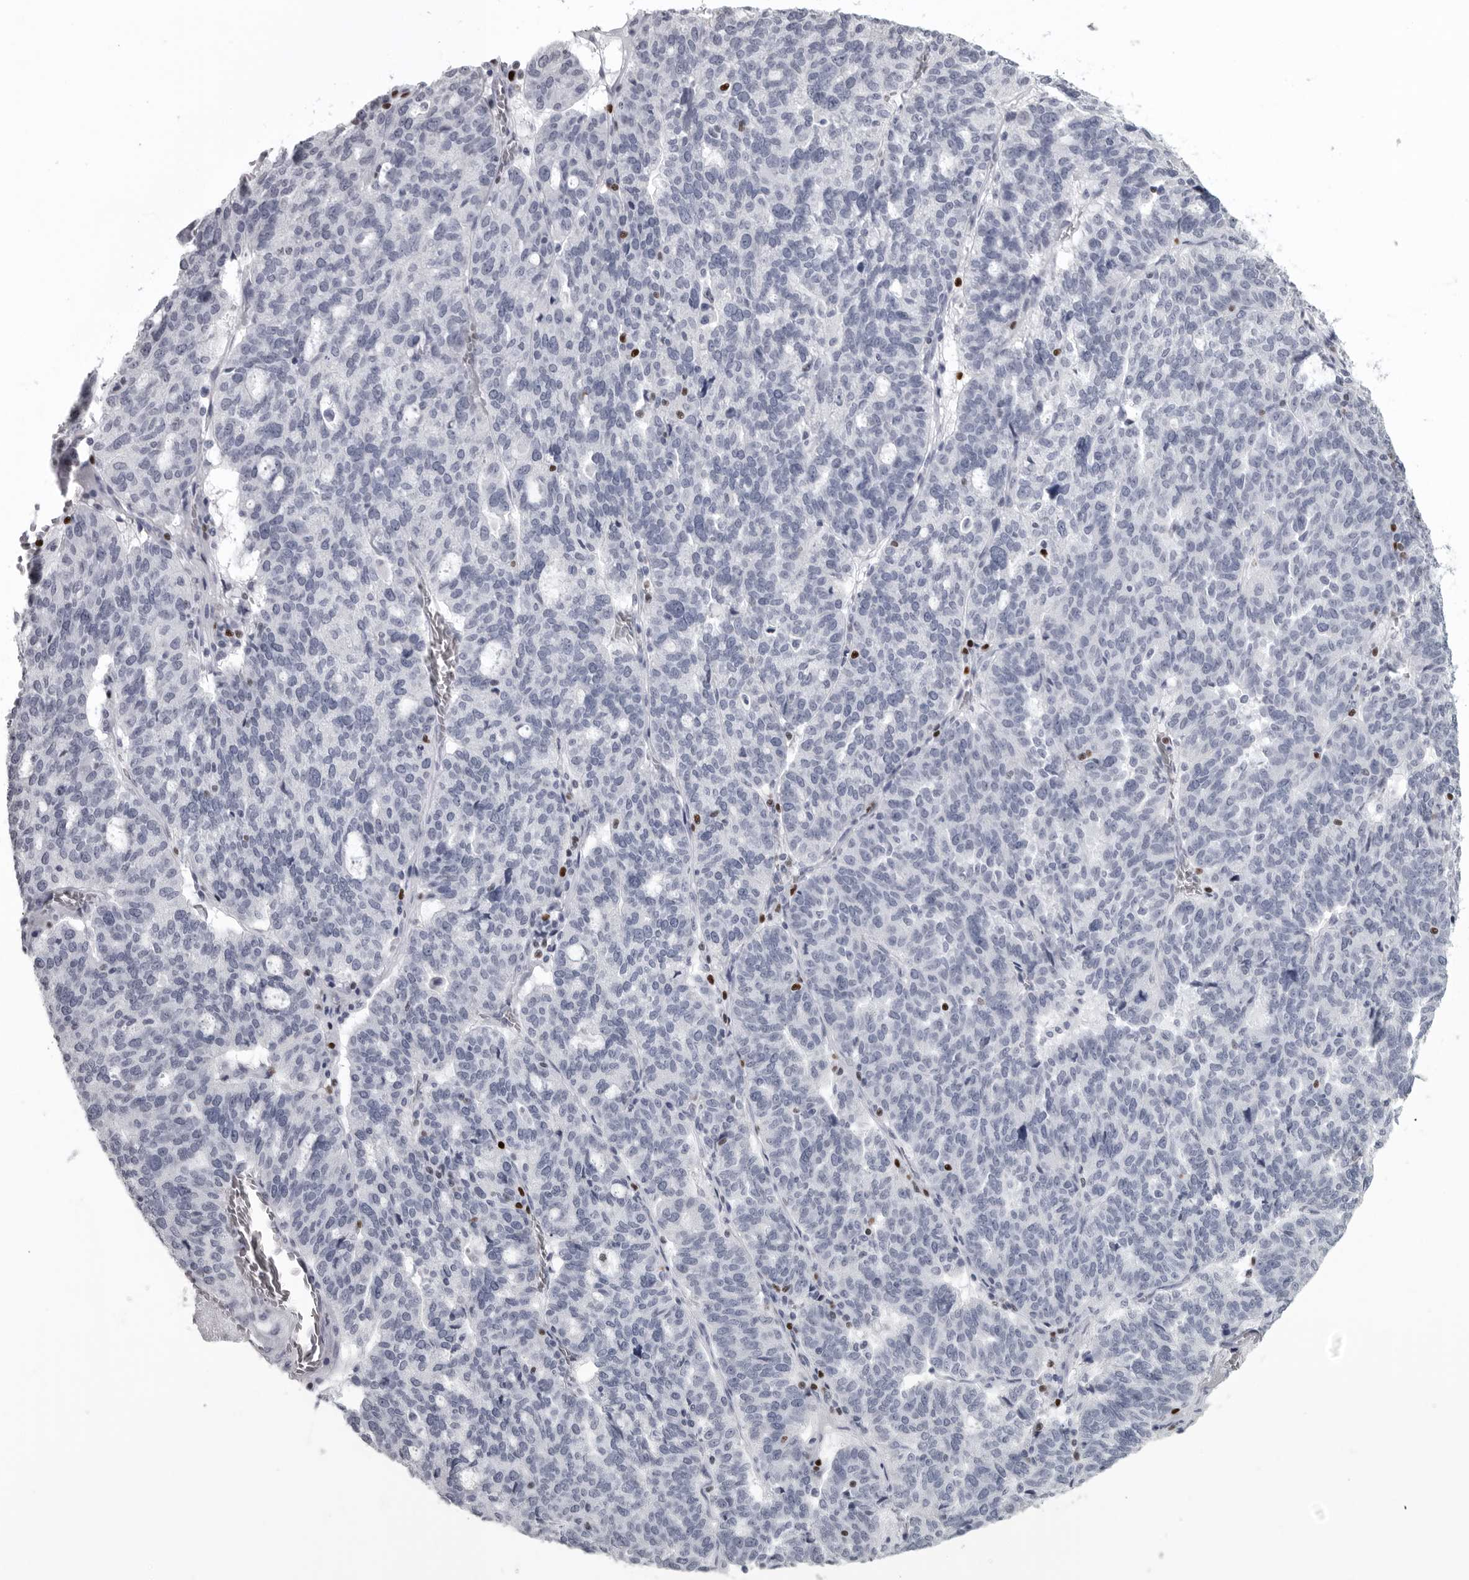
{"staining": {"intensity": "negative", "quantity": "none", "location": "none"}, "tissue": "ovarian cancer", "cell_type": "Tumor cells", "image_type": "cancer", "snomed": [{"axis": "morphology", "description": "Cystadenocarcinoma, serous, NOS"}, {"axis": "topography", "description": "Ovary"}], "caption": "Immunohistochemistry (IHC) image of ovarian cancer (serous cystadenocarcinoma) stained for a protein (brown), which reveals no positivity in tumor cells.", "gene": "SATB2", "patient": {"sex": "female", "age": 59}}